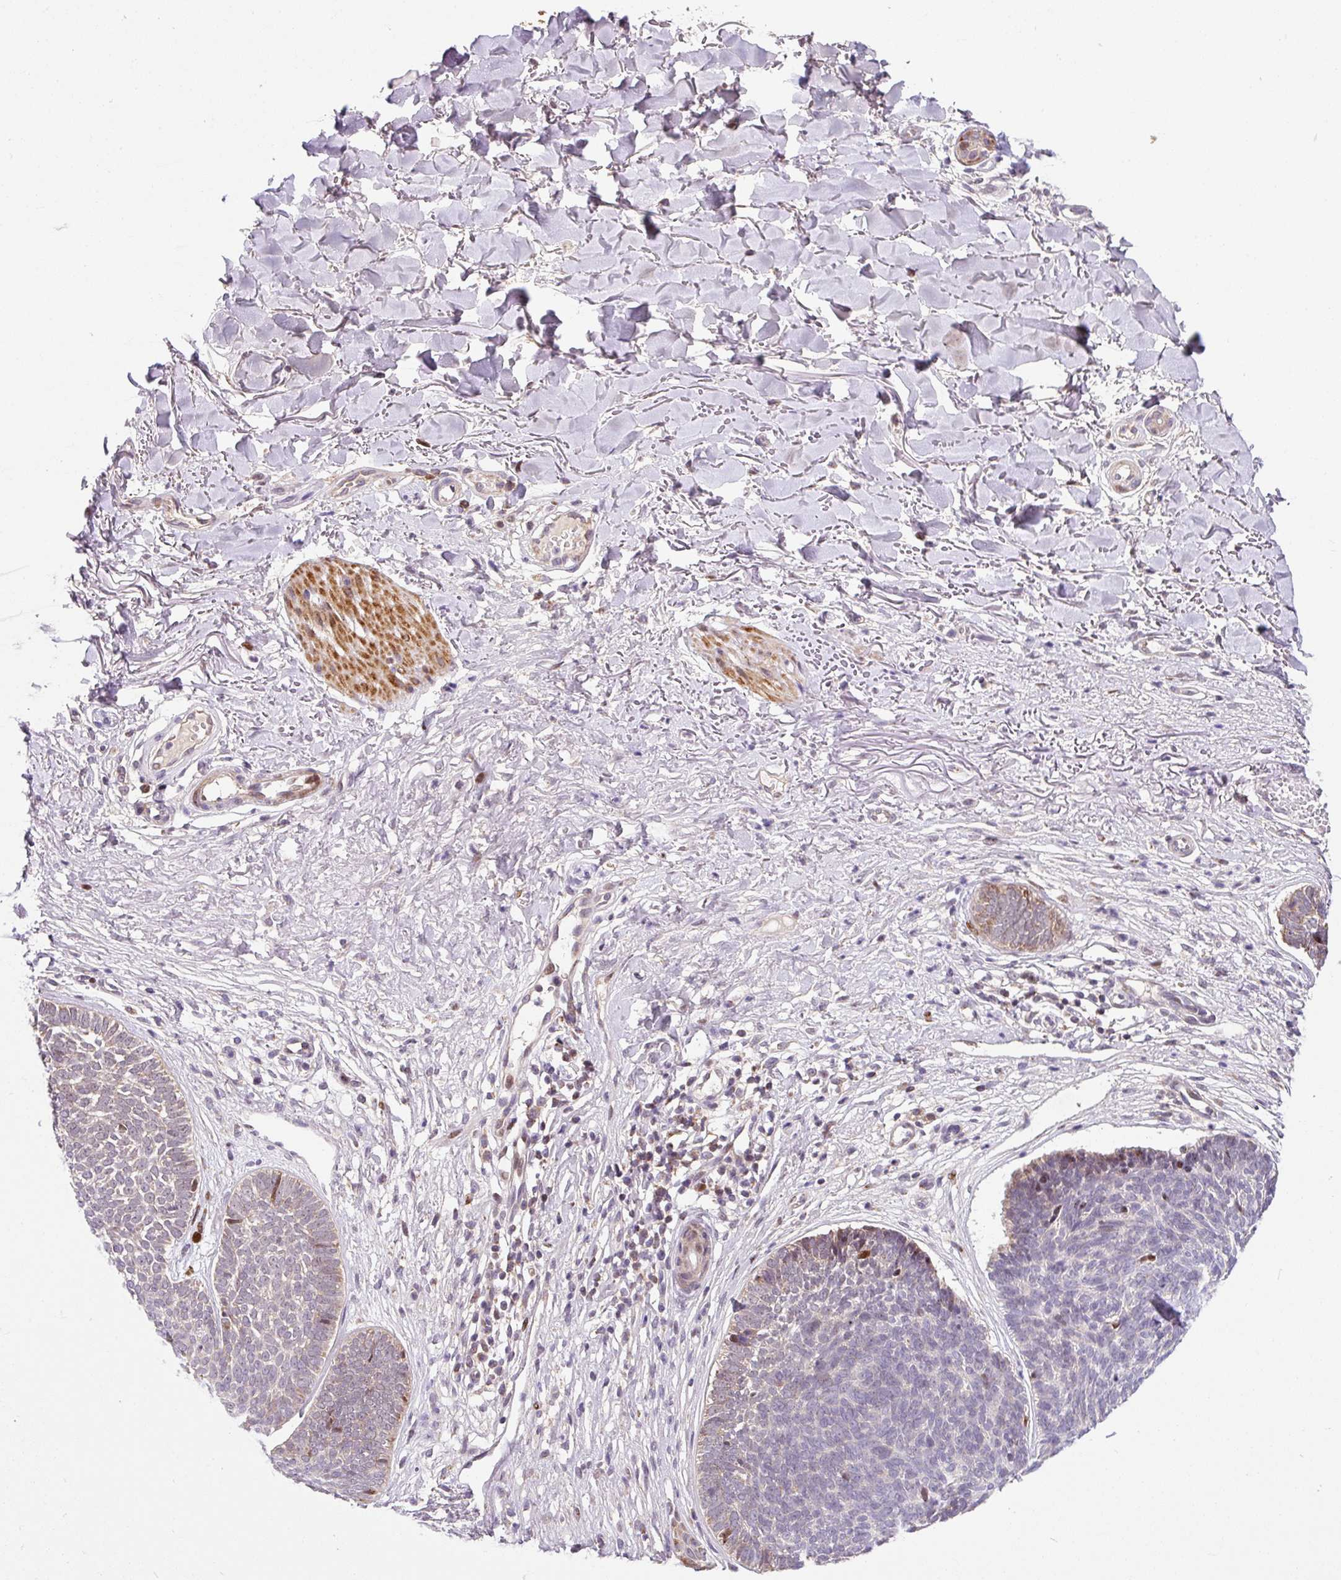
{"staining": {"intensity": "weak", "quantity": "<25%", "location": "cytoplasmic/membranous"}, "tissue": "skin cancer", "cell_type": "Tumor cells", "image_type": "cancer", "snomed": [{"axis": "morphology", "description": "Basal cell carcinoma"}, {"axis": "topography", "description": "Skin"}, {"axis": "topography", "description": "Skin of neck"}, {"axis": "topography", "description": "Skin of shoulder"}, {"axis": "topography", "description": "Skin of back"}], "caption": "A photomicrograph of human skin cancer (basal cell carcinoma) is negative for staining in tumor cells.", "gene": "SARS2", "patient": {"sex": "male", "age": 80}}